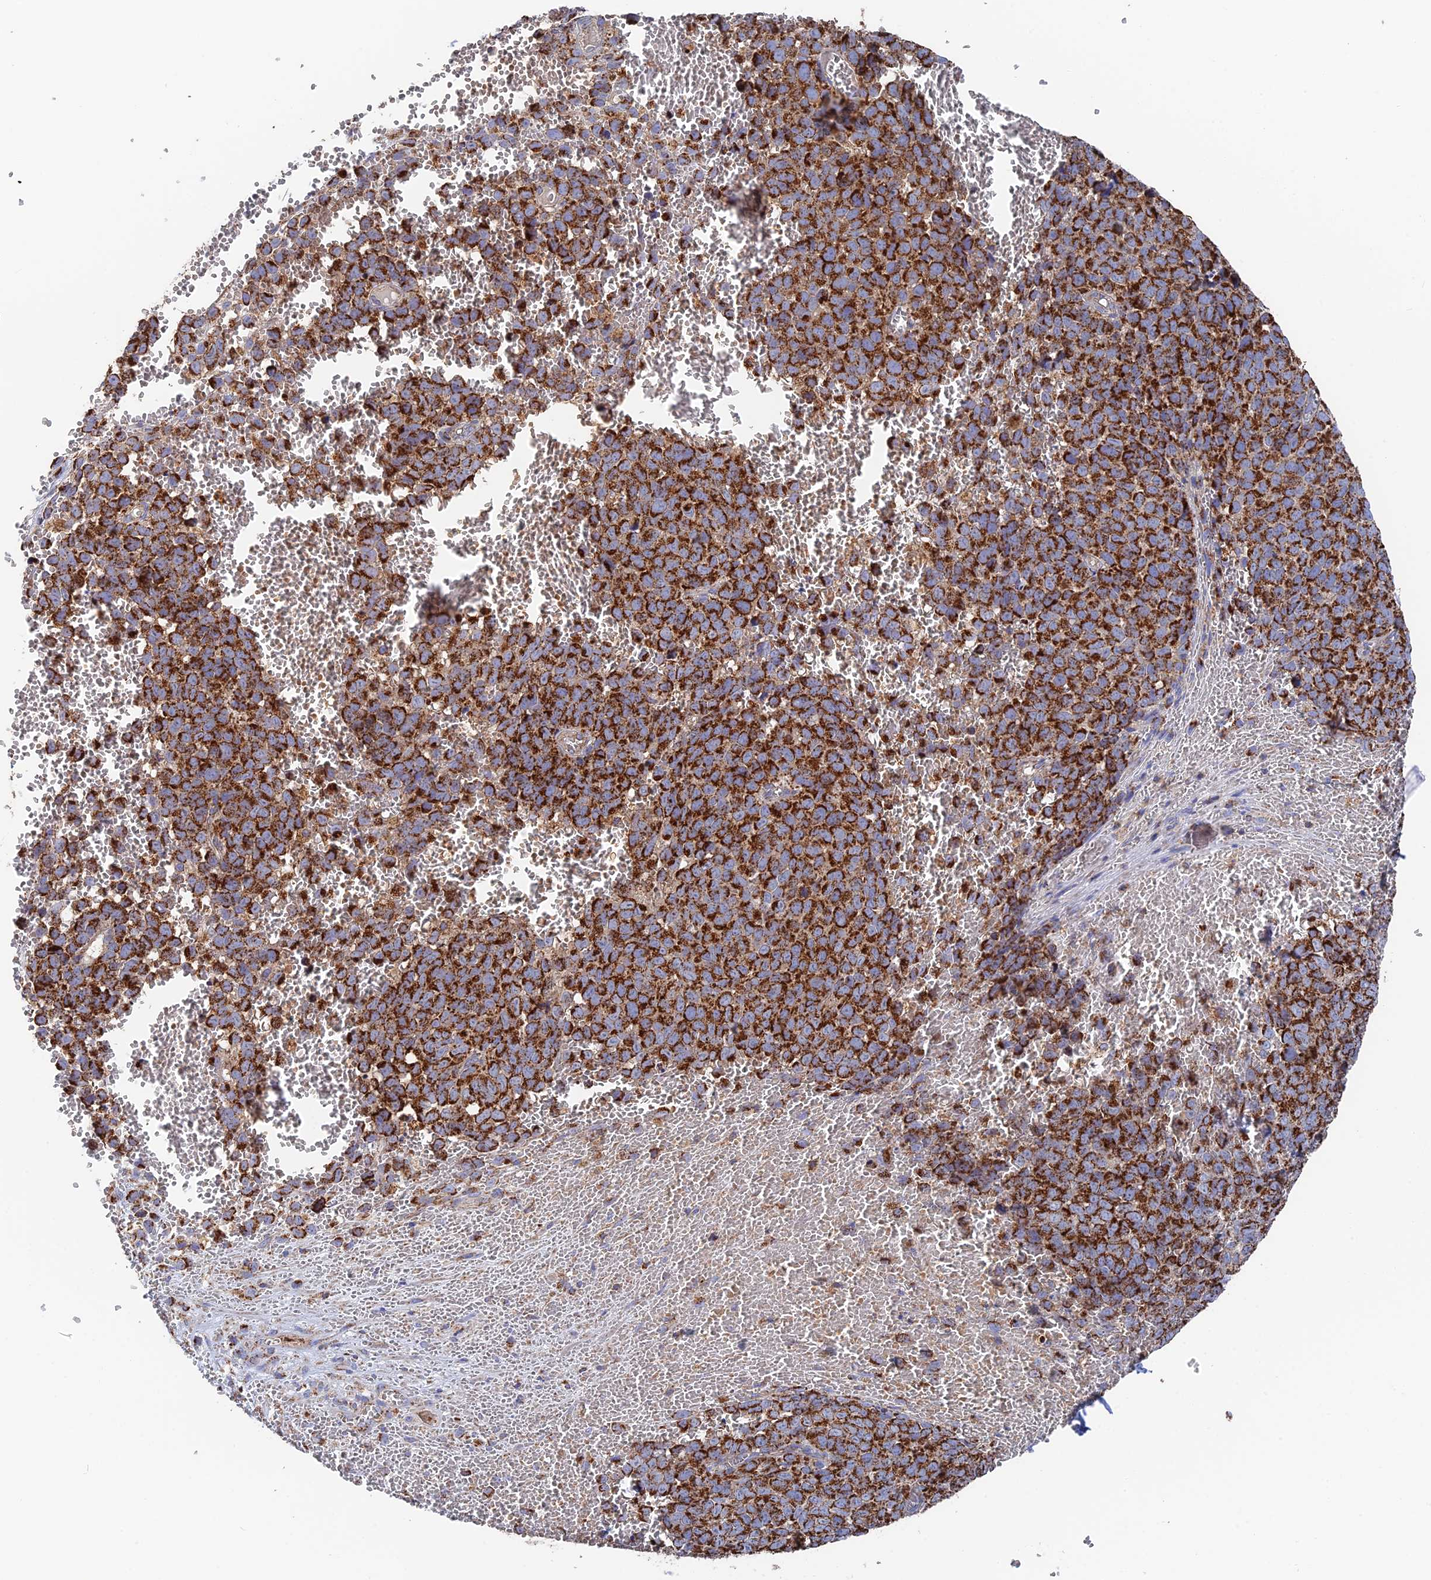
{"staining": {"intensity": "strong", "quantity": ">75%", "location": "cytoplasmic/membranous"}, "tissue": "melanoma", "cell_type": "Tumor cells", "image_type": "cancer", "snomed": [{"axis": "morphology", "description": "Malignant melanoma, NOS"}, {"axis": "topography", "description": "Nose, NOS"}], "caption": "A micrograph showing strong cytoplasmic/membranous expression in approximately >75% of tumor cells in malignant melanoma, as visualized by brown immunohistochemical staining.", "gene": "HAUS8", "patient": {"sex": "female", "age": 48}}